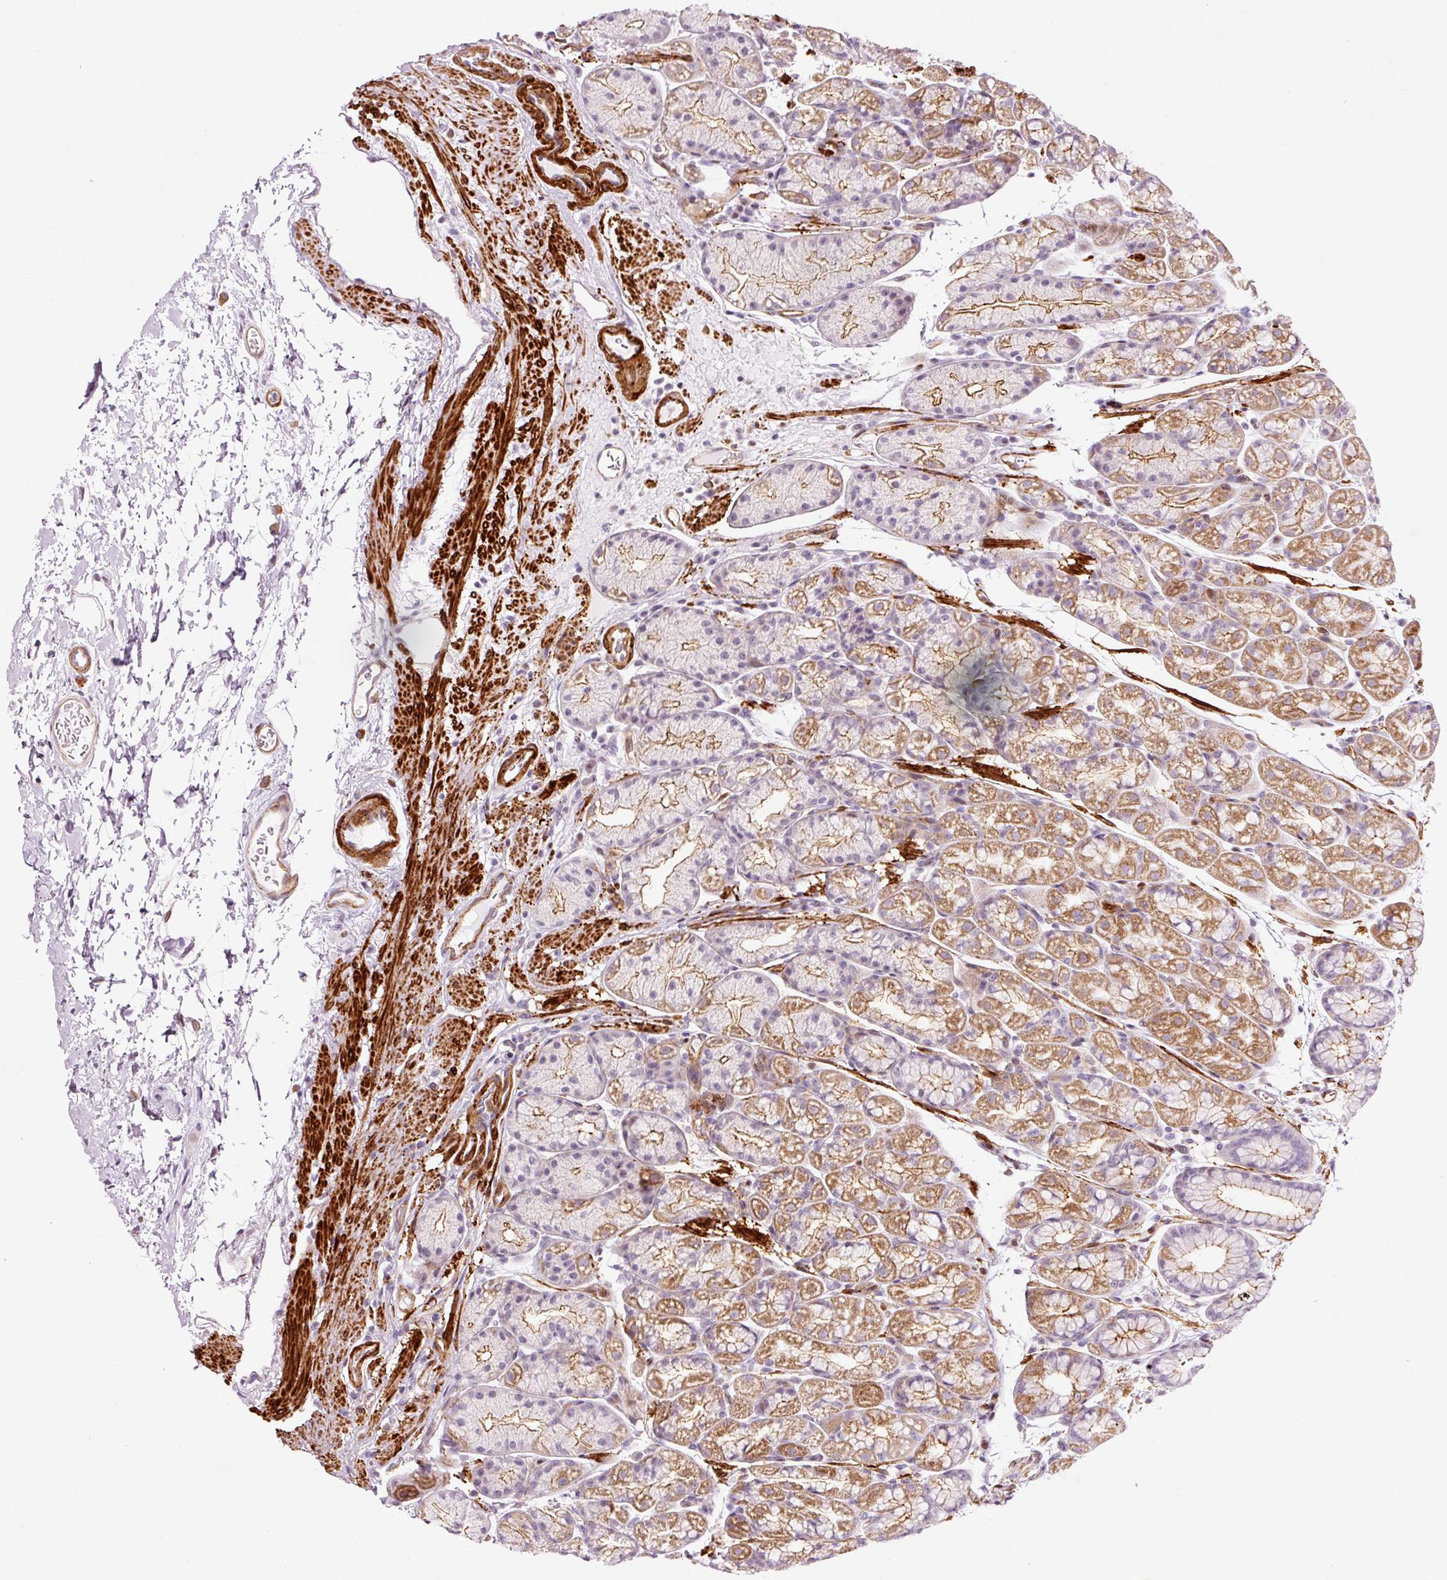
{"staining": {"intensity": "strong", "quantity": "25%-75%", "location": "cytoplasmic/membranous"}, "tissue": "stomach", "cell_type": "Glandular cells", "image_type": "normal", "snomed": [{"axis": "morphology", "description": "Normal tissue, NOS"}, {"axis": "topography", "description": "Stomach, lower"}], "caption": "Protein staining of unremarkable stomach reveals strong cytoplasmic/membranous positivity in approximately 25%-75% of glandular cells.", "gene": "ANKRD20A1", "patient": {"sex": "male", "age": 67}}